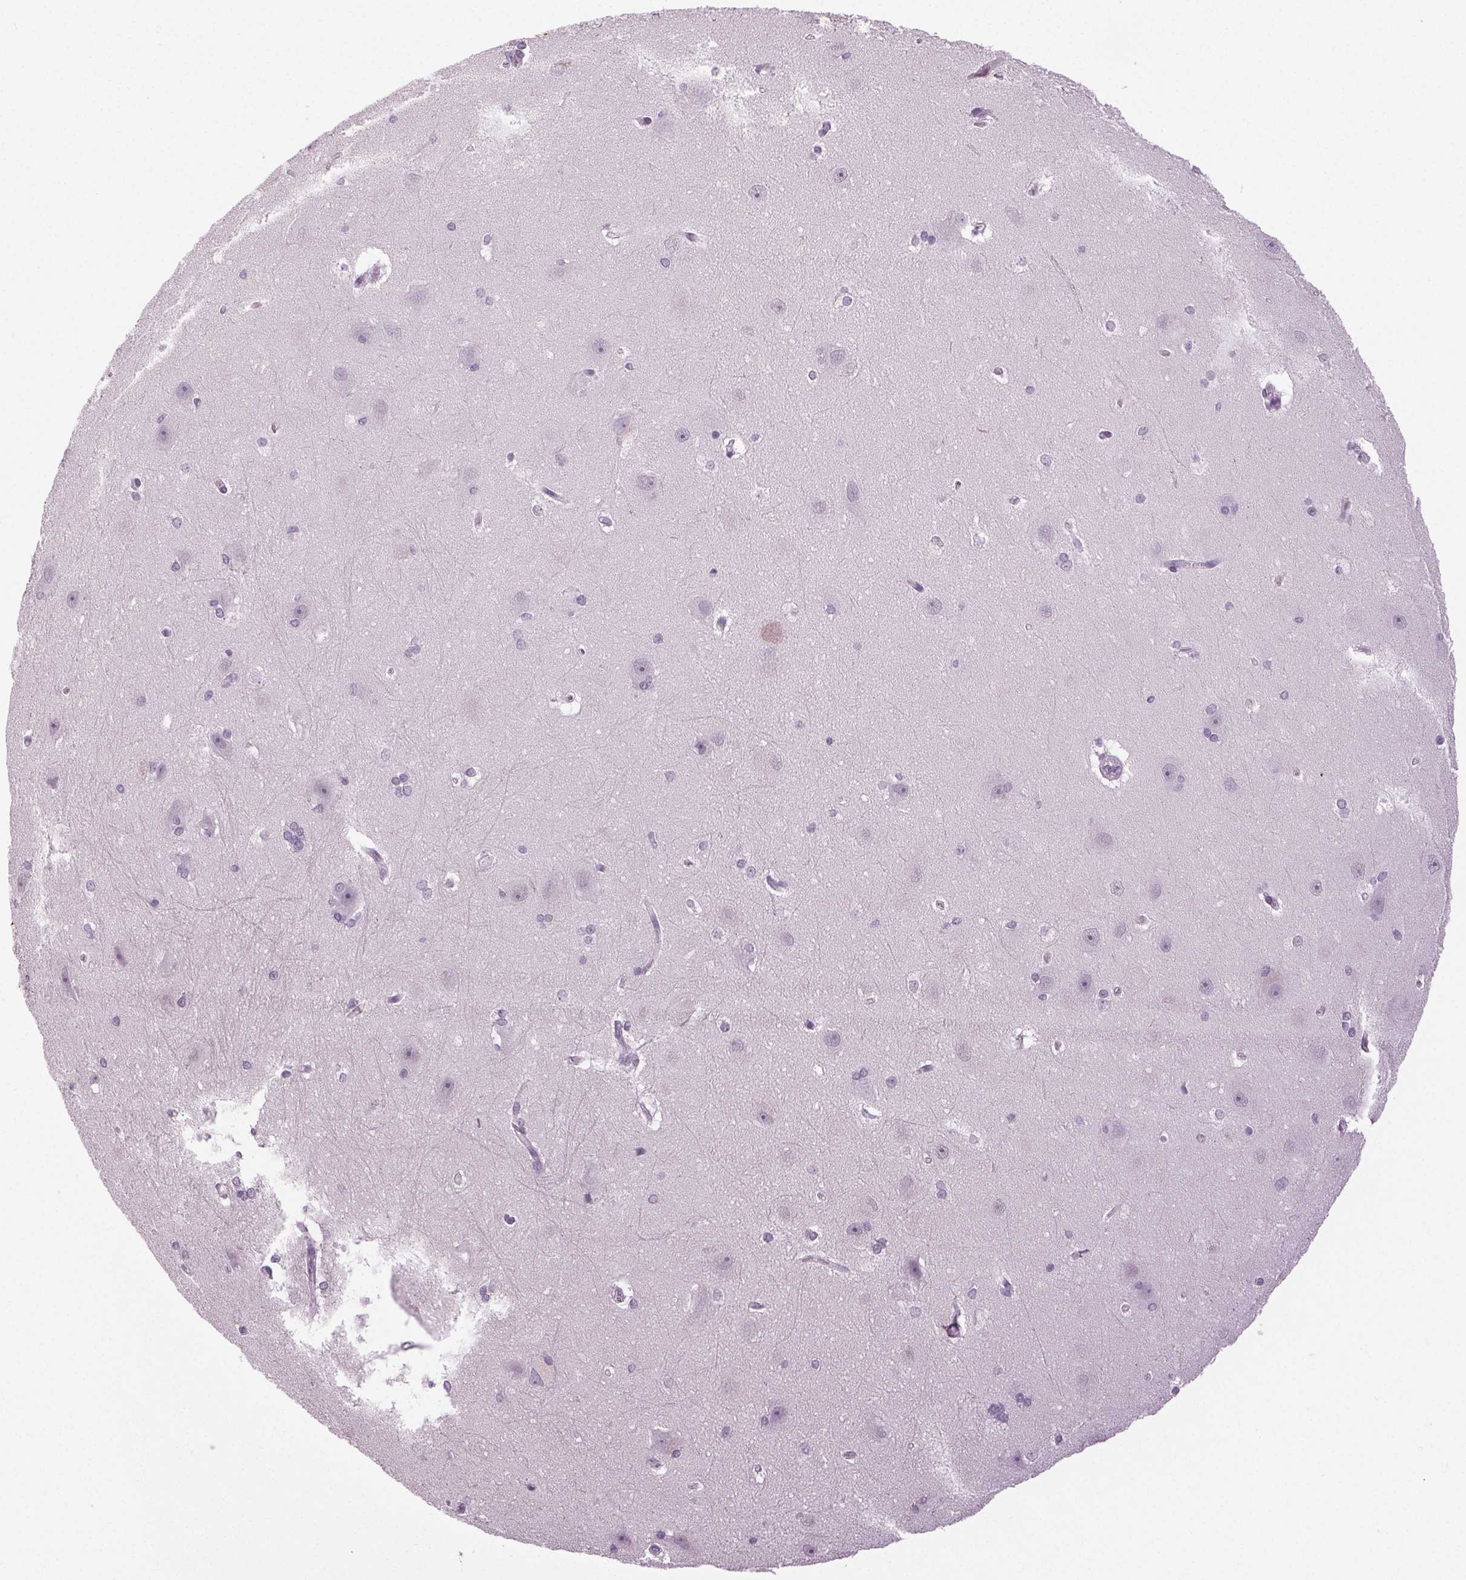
{"staining": {"intensity": "negative", "quantity": "none", "location": "none"}, "tissue": "hippocampus", "cell_type": "Glial cells", "image_type": "normal", "snomed": [{"axis": "morphology", "description": "Normal tissue, NOS"}, {"axis": "topography", "description": "Cerebral cortex"}, {"axis": "topography", "description": "Hippocampus"}], "caption": "IHC image of unremarkable hippocampus: hippocampus stained with DAB (3,3'-diaminobenzidine) demonstrates no significant protein staining in glial cells.", "gene": "DNAH12", "patient": {"sex": "female", "age": 19}}